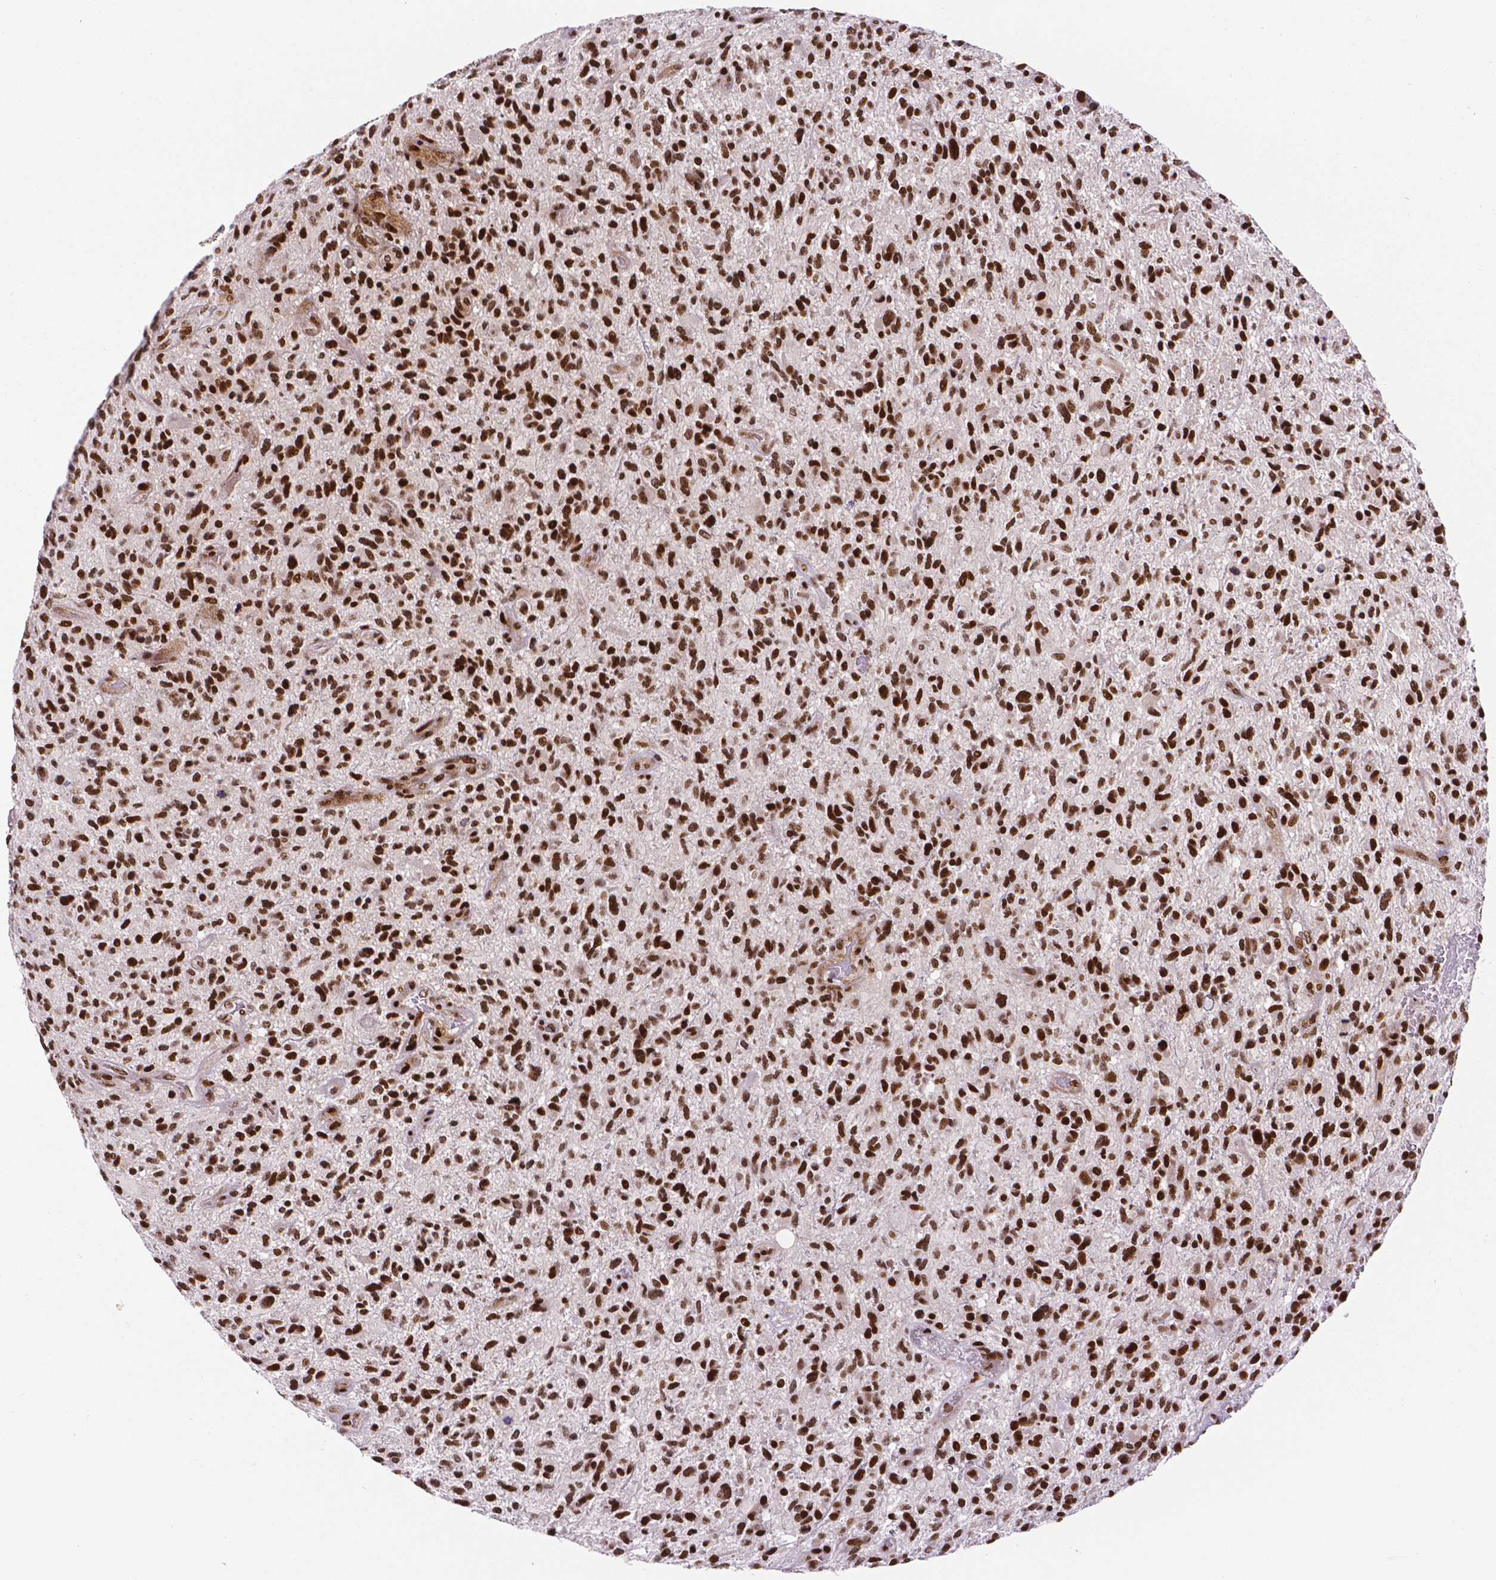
{"staining": {"intensity": "strong", "quantity": ">75%", "location": "nuclear"}, "tissue": "glioma", "cell_type": "Tumor cells", "image_type": "cancer", "snomed": [{"axis": "morphology", "description": "Glioma, malignant, High grade"}, {"axis": "topography", "description": "Brain"}], "caption": "This photomicrograph shows malignant high-grade glioma stained with immunohistochemistry to label a protein in brown. The nuclear of tumor cells show strong positivity for the protein. Nuclei are counter-stained blue.", "gene": "CTCF", "patient": {"sex": "male", "age": 47}}